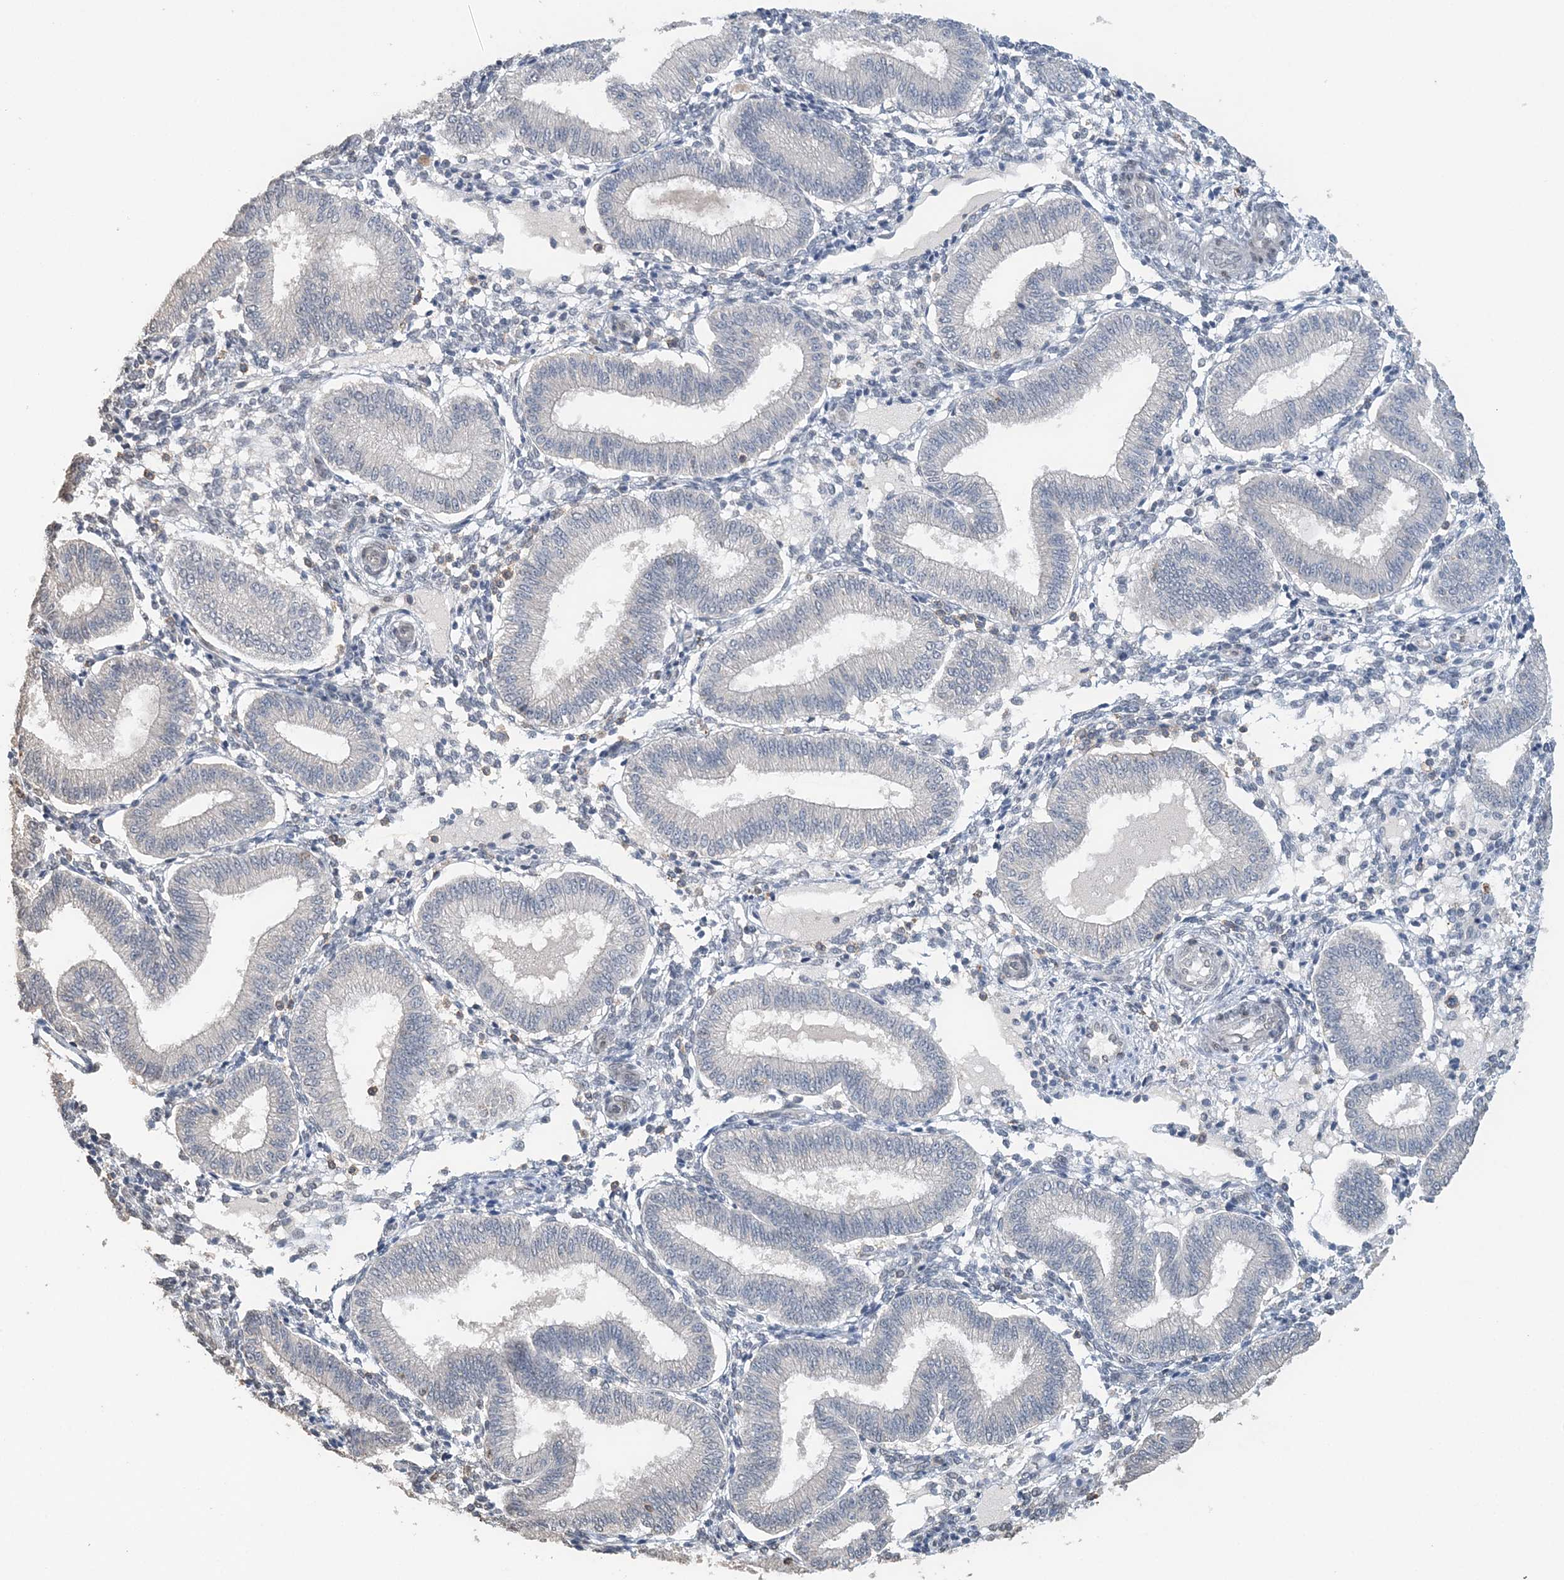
{"staining": {"intensity": "negative", "quantity": "none", "location": "none"}, "tissue": "endometrium", "cell_type": "Cells in endometrial stroma", "image_type": "normal", "snomed": [{"axis": "morphology", "description": "Normal tissue, NOS"}, {"axis": "topography", "description": "Endometrium"}], "caption": "A high-resolution image shows IHC staining of unremarkable endometrium, which displays no significant expression in cells in endometrial stroma.", "gene": "FAM110A", "patient": {"sex": "female", "age": 39}}